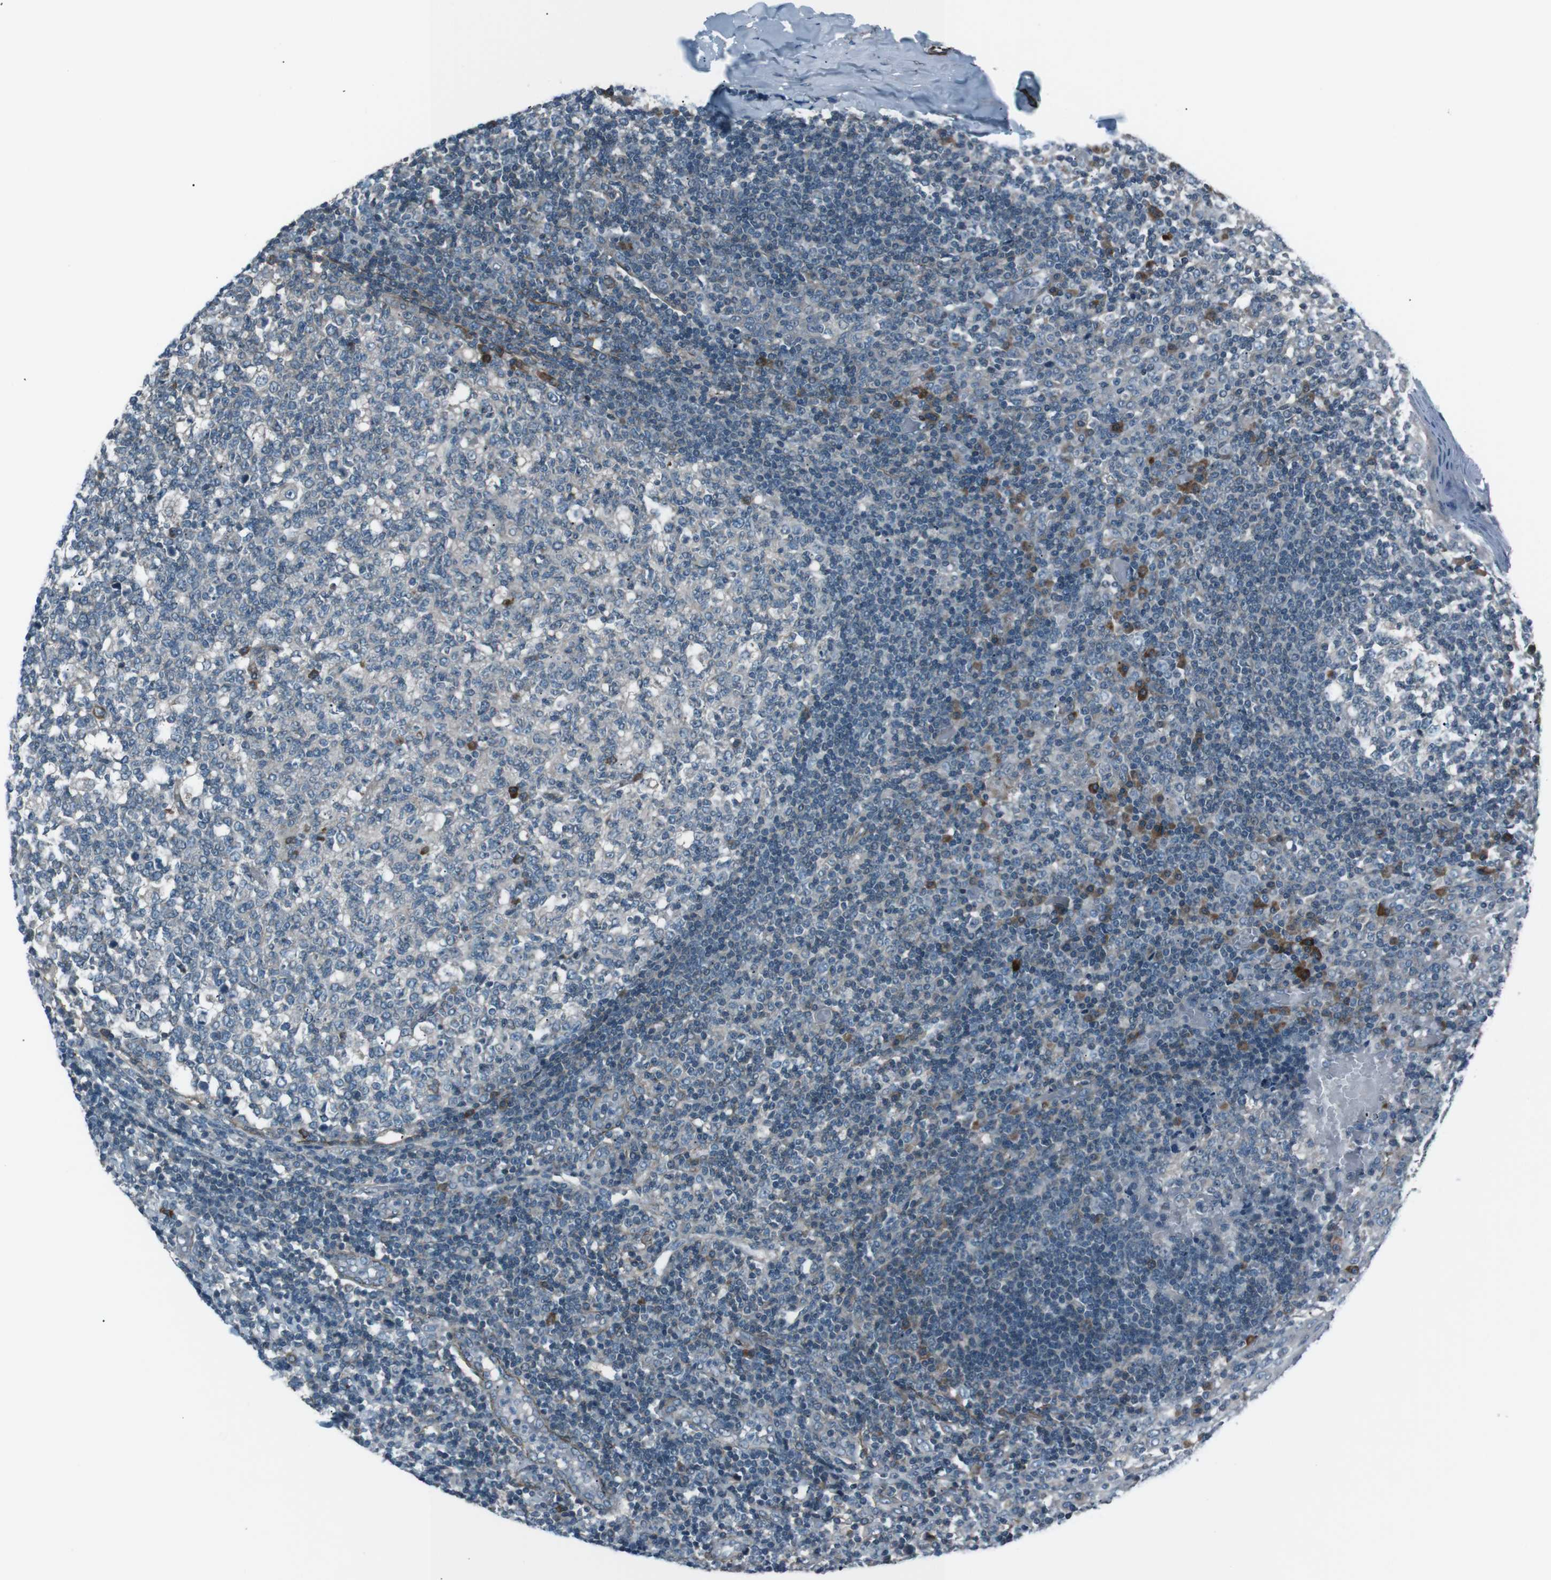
{"staining": {"intensity": "strong", "quantity": "<25%", "location": "cytoplasmic/membranous"}, "tissue": "tonsil", "cell_type": "Germinal center cells", "image_type": "normal", "snomed": [{"axis": "morphology", "description": "Normal tissue, NOS"}, {"axis": "topography", "description": "Tonsil"}], "caption": "An IHC image of normal tissue is shown. Protein staining in brown labels strong cytoplasmic/membranous positivity in tonsil within germinal center cells. The protein is stained brown, and the nuclei are stained in blue (DAB IHC with brightfield microscopy, high magnification).", "gene": "PDLIM5", "patient": {"sex": "female", "age": 19}}